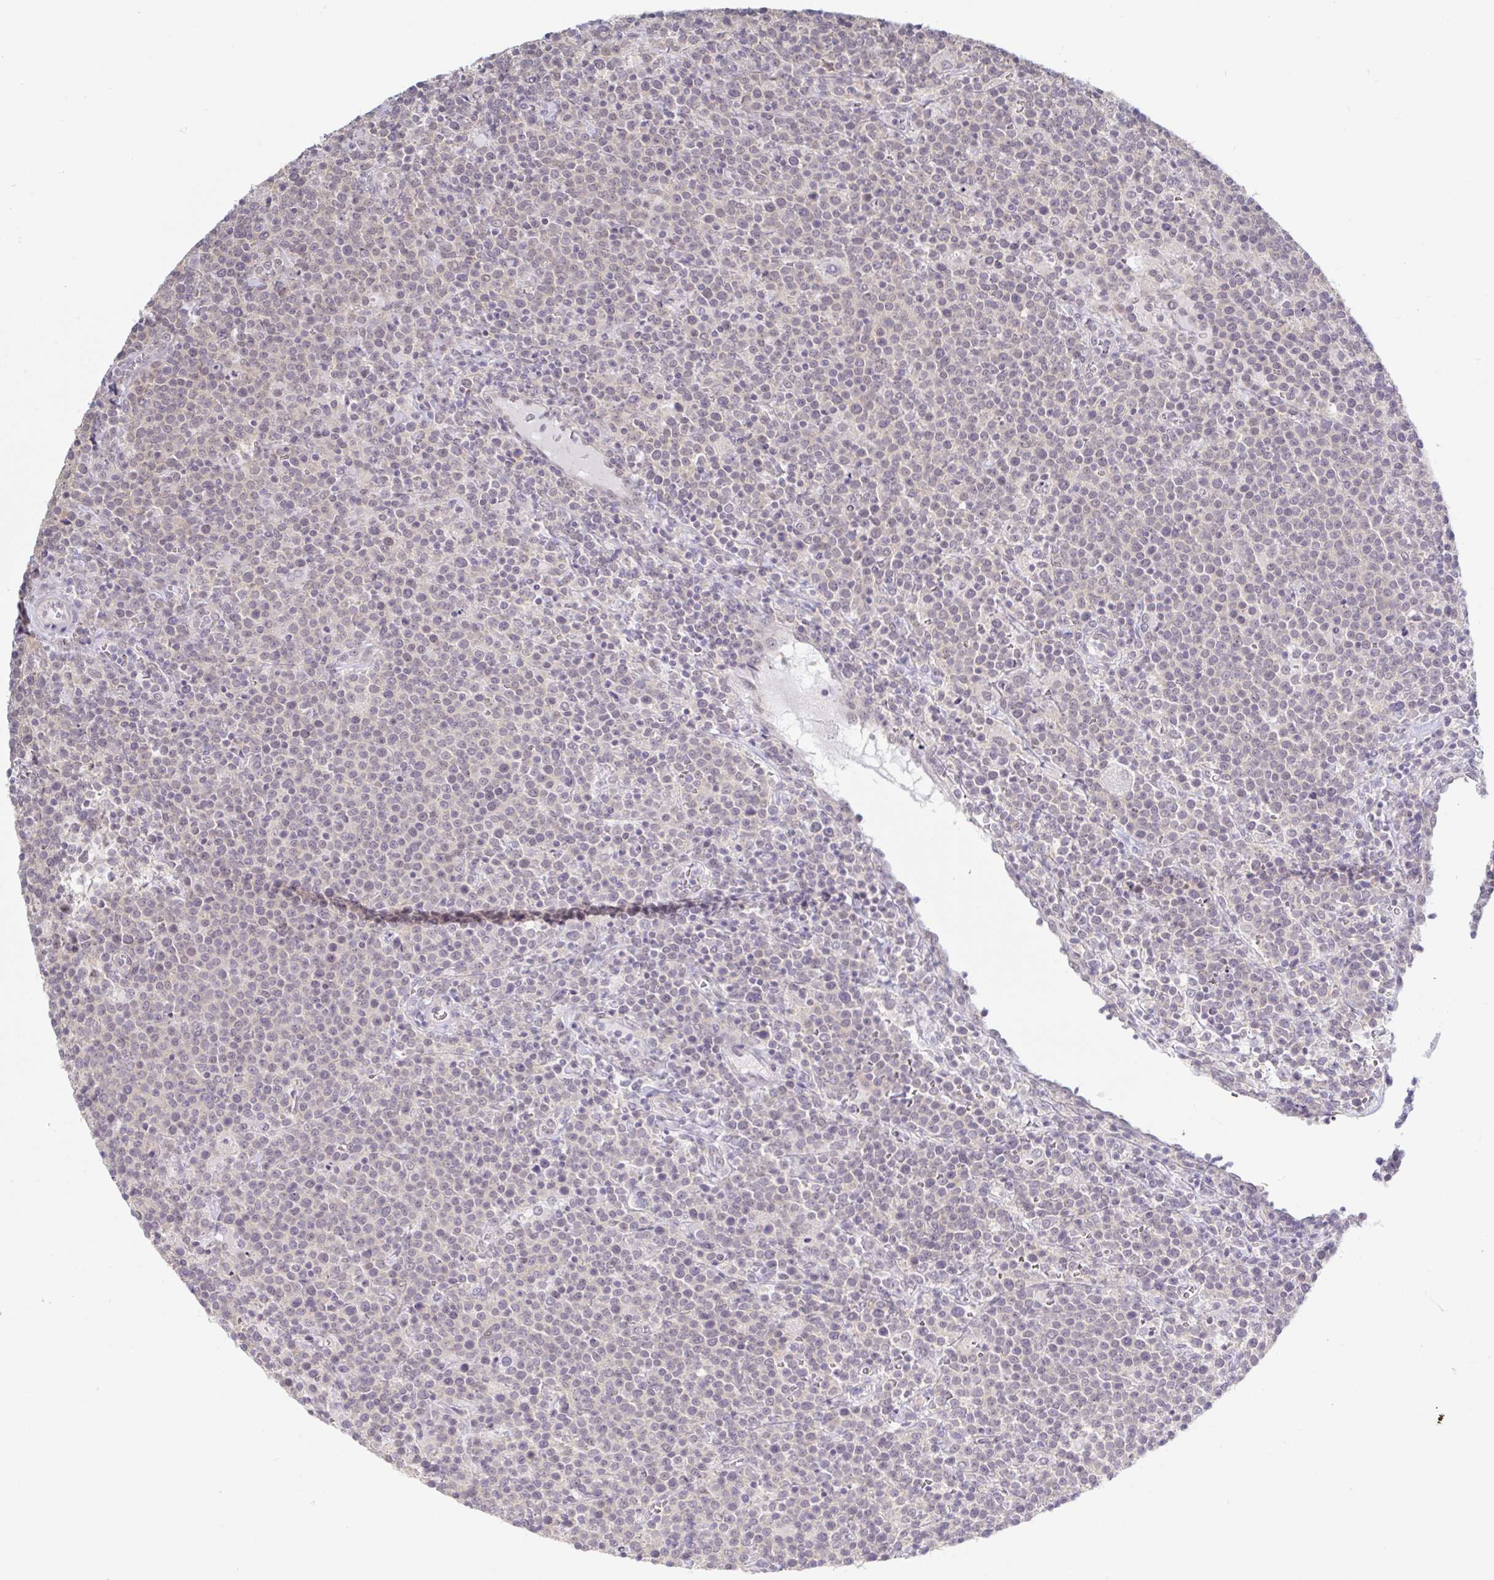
{"staining": {"intensity": "weak", "quantity": "<25%", "location": "nuclear"}, "tissue": "lymphoma", "cell_type": "Tumor cells", "image_type": "cancer", "snomed": [{"axis": "morphology", "description": "Malignant lymphoma, non-Hodgkin's type, High grade"}, {"axis": "topography", "description": "Lymph node"}], "caption": "This is an immunohistochemistry image of human malignant lymphoma, non-Hodgkin's type (high-grade). There is no expression in tumor cells.", "gene": "HYPK", "patient": {"sex": "male", "age": 61}}